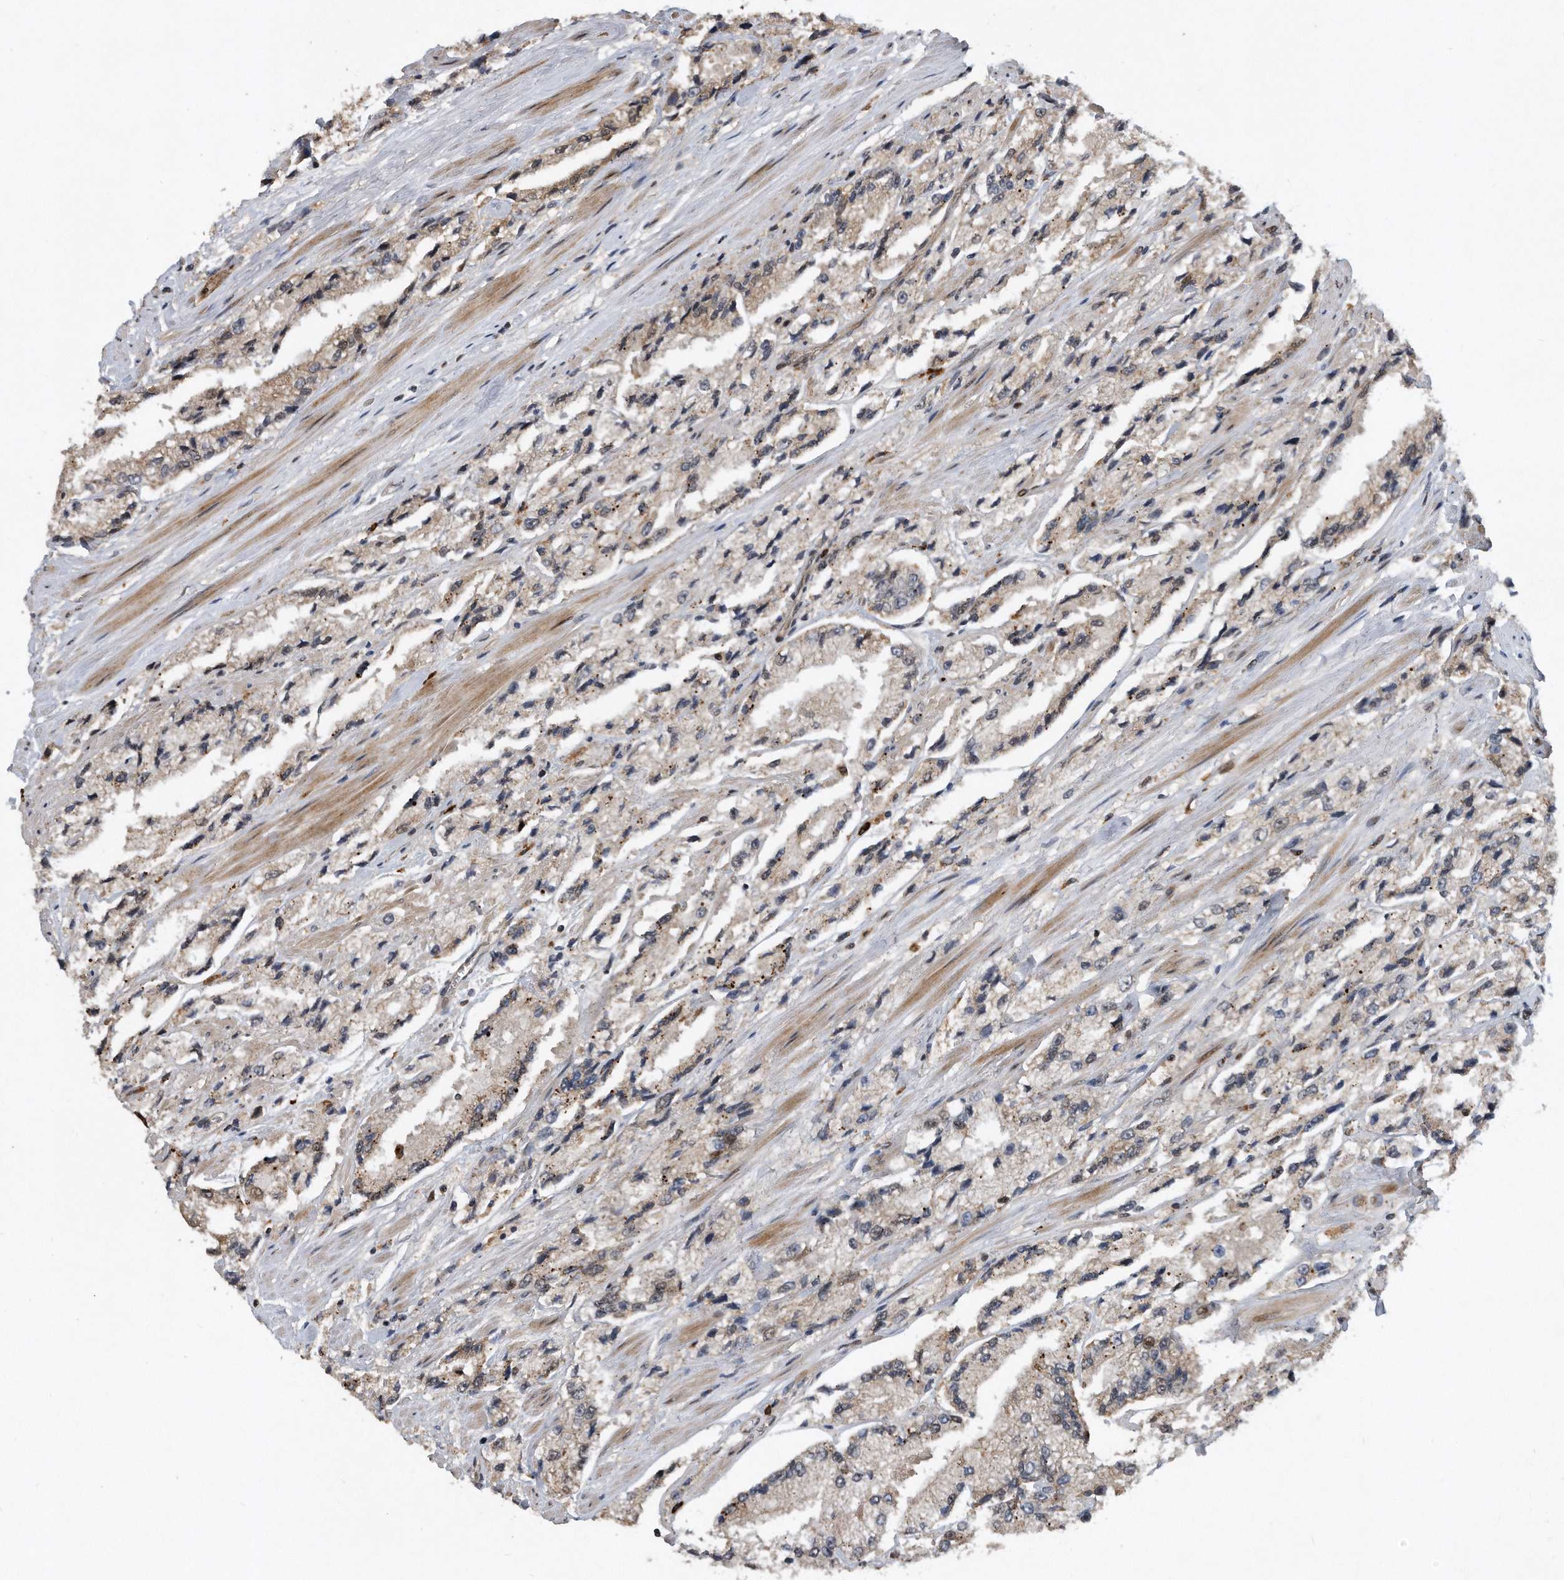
{"staining": {"intensity": "moderate", "quantity": "<25%", "location": "cytoplasmic/membranous"}, "tissue": "prostate cancer", "cell_type": "Tumor cells", "image_type": "cancer", "snomed": [{"axis": "morphology", "description": "Adenocarcinoma, High grade"}, {"axis": "topography", "description": "Prostate"}], "caption": "Brown immunohistochemical staining in human prostate adenocarcinoma (high-grade) exhibits moderate cytoplasmic/membranous positivity in about <25% of tumor cells.", "gene": "PGBD2", "patient": {"sex": "male", "age": 58}}